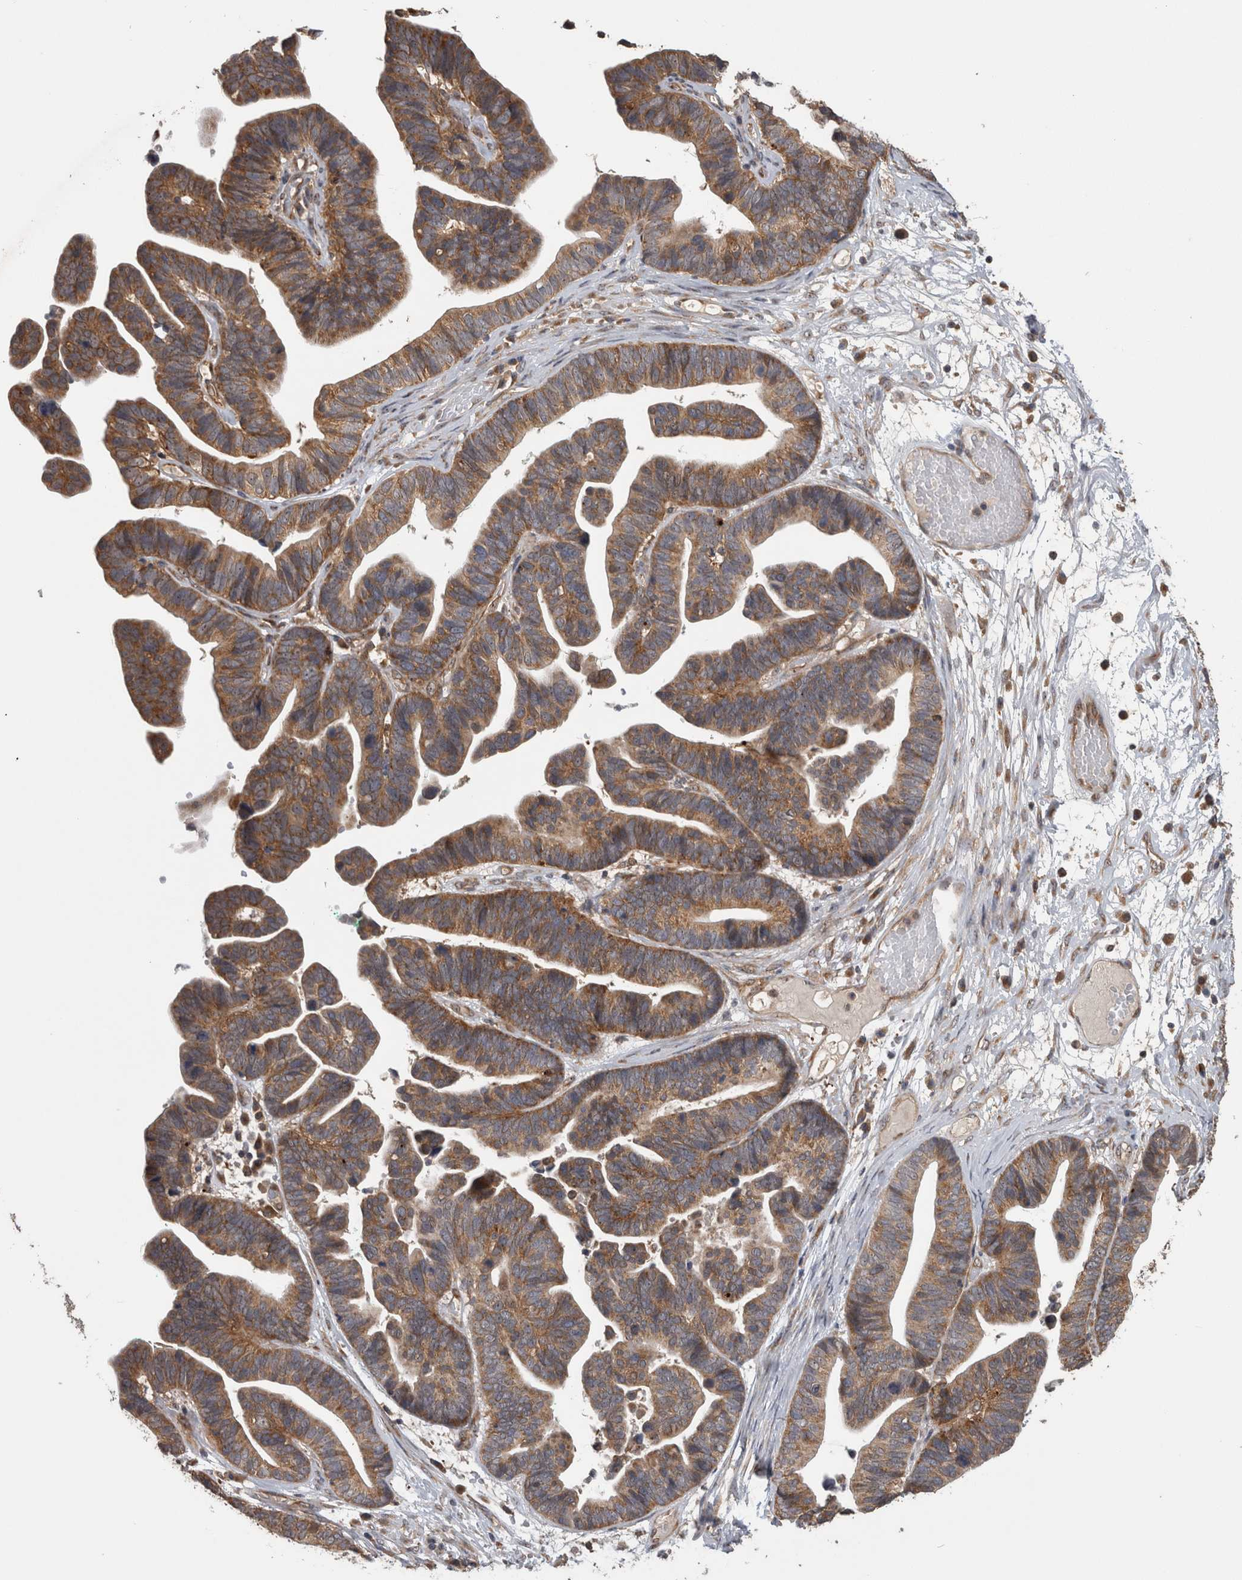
{"staining": {"intensity": "moderate", "quantity": ">75%", "location": "cytoplasmic/membranous"}, "tissue": "ovarian cancer", "cell_type": "Tumor cells", "image_type": "cancer", "snomed": [{"axis": "morphology", "description": "Cystadenocarcinoma, serous, NOS"}, {"axis": "topography", "description": "Ovary"}], "caption": "Protein expression analysis of human serous cystadenocarcinoma (ovarian) reveals moderate cytoplasmic/membranous expression in approximately >75% of tumor cells. (DAB = brown stain, brightfield microscopy at high magnification).", "gene": "ATXN2", "patient": {"sex": "female", "age": 56}}